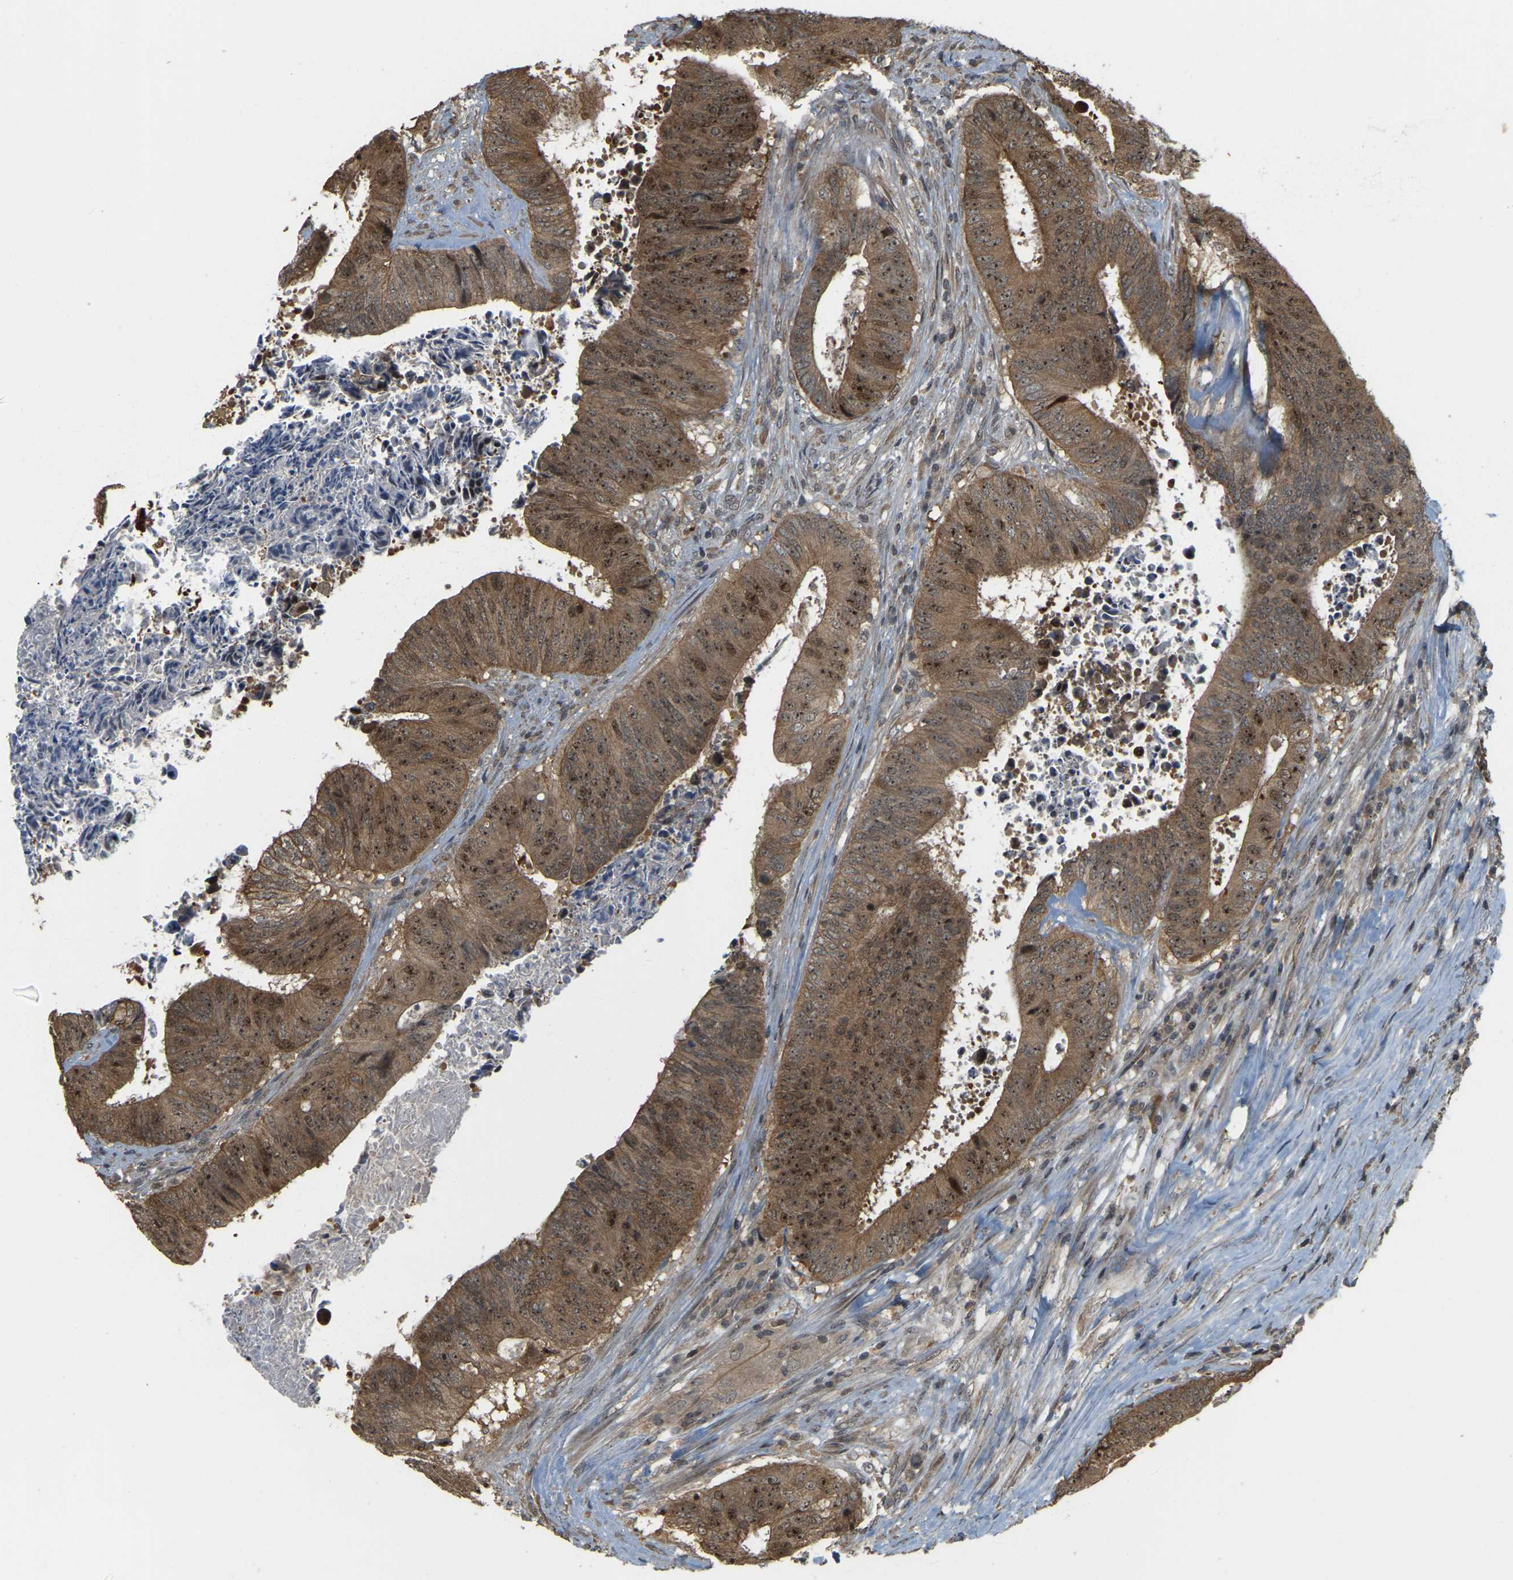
{"staining": {"intensity": "moderate", "quantity": ">75%", "location": "cytoplasmic/membranous,nuclear"}, "tissue": "colorectal cancer", "cell_type": "Tumor cells", "image_type": "cancer", "snomed": [{"axis": "morphology", "description": "Adenocarcinoma, NOS"}, {"axis": "topography", "description": "Rectum"}], "caption": "Immunohistochemistry micrograph of adenocarcinoma (colorectal) stained for a protein (brown), which exhibits medium levels of moderate cytoplasmic/membranous and nuclear positivity in about >75% of tumor cells.", "gene": "BRF2", "patient": {"sex": "male", "age": 72}}